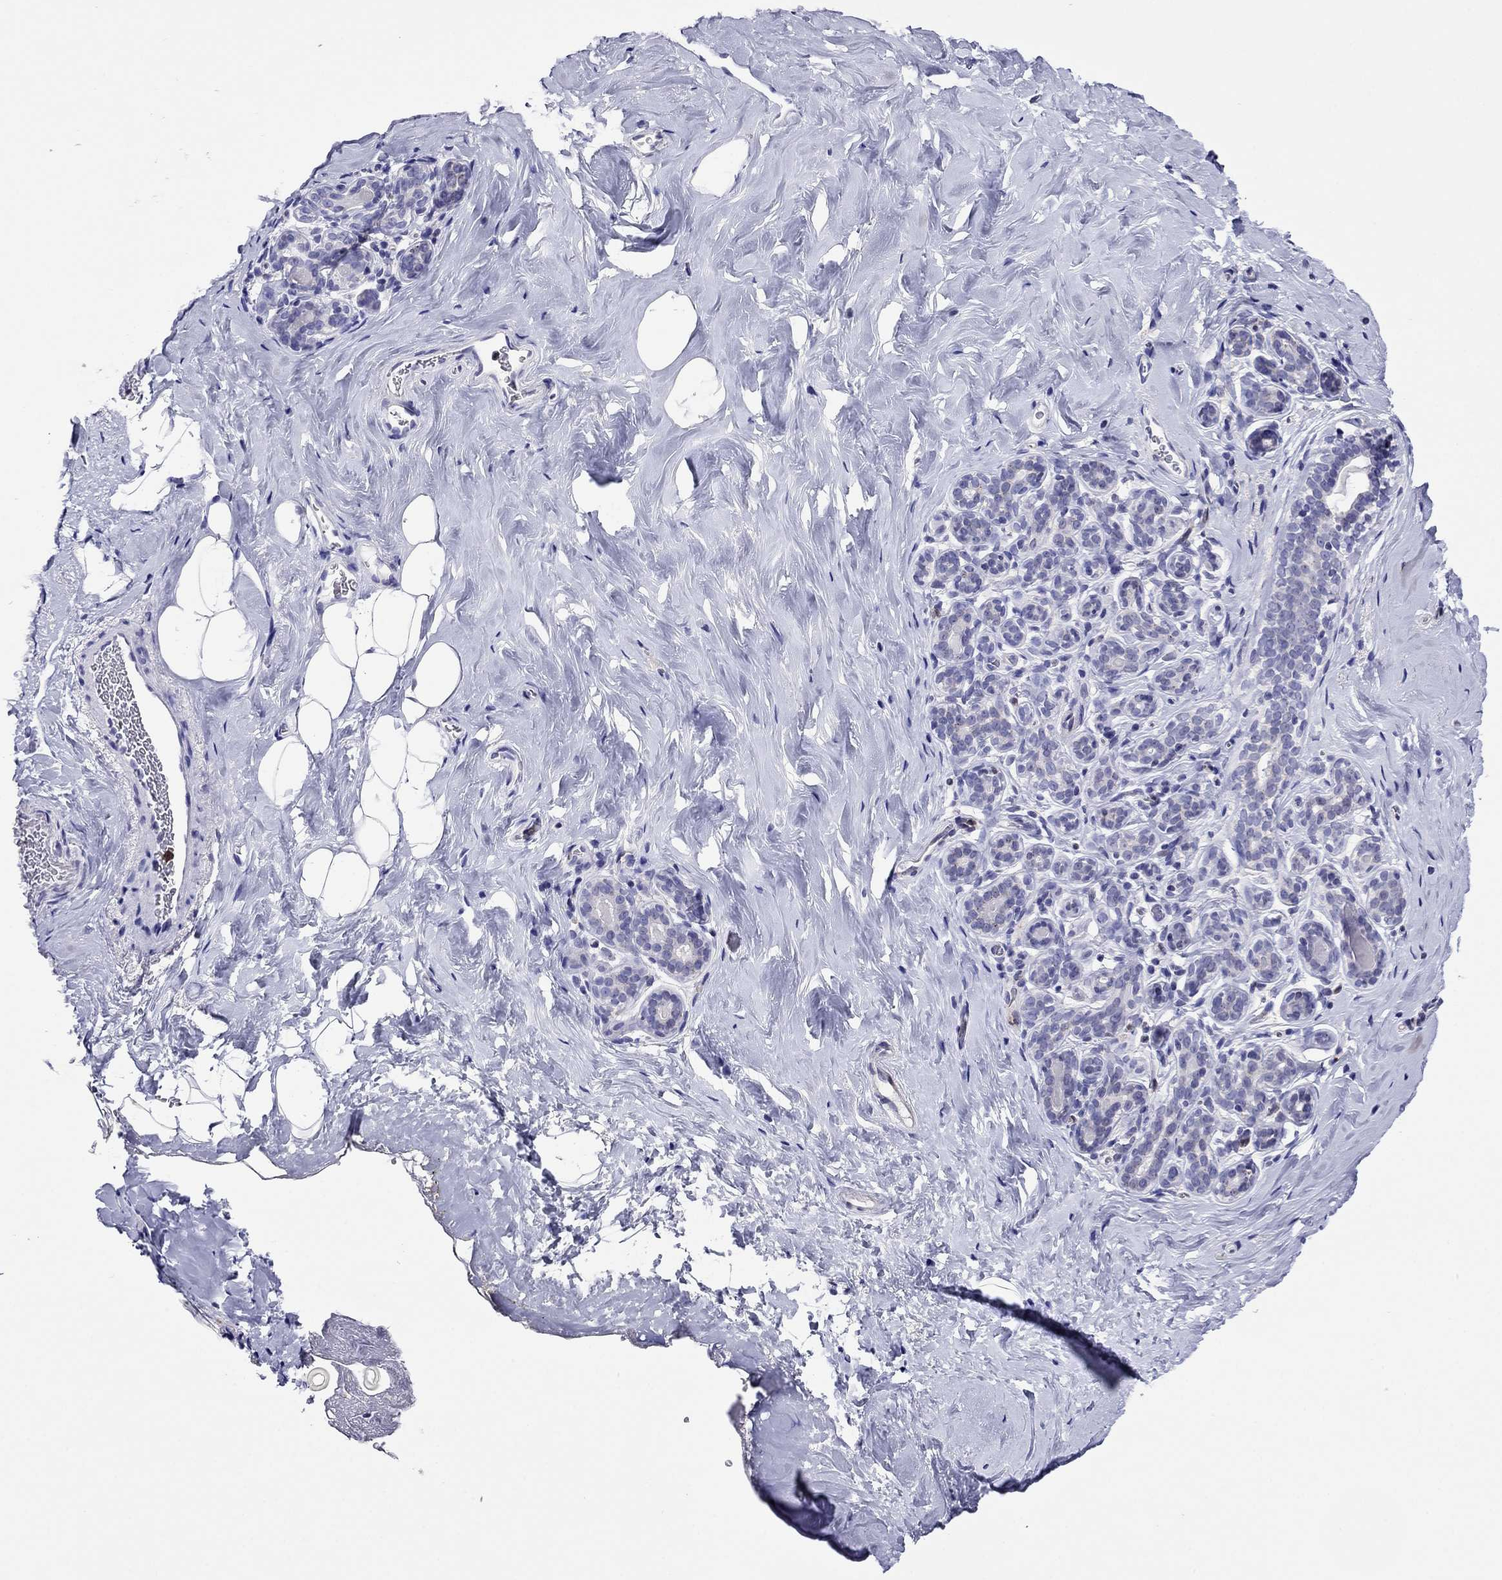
{"staining": {"intensity": "negative", "quantity": "none", "location": "none"}, "tissue": "breast", "cell_type": "Adipocytes", "image_type": "normal", "snomed": [{"axis": "morphology", "description": "Normal tissue, NOS"}, {"axis": "topography", "description": "Skin"}, {"axis": "topography", "description": "Breast"}], "caption": "Protein analysis of benign breast shows no significant positivity in adipocytes. (Brightfield microscopy of DAB immunohistochemistry at high magnification).", "gene": "SCG2", "patient": {"sex": "female", "age": 43}}